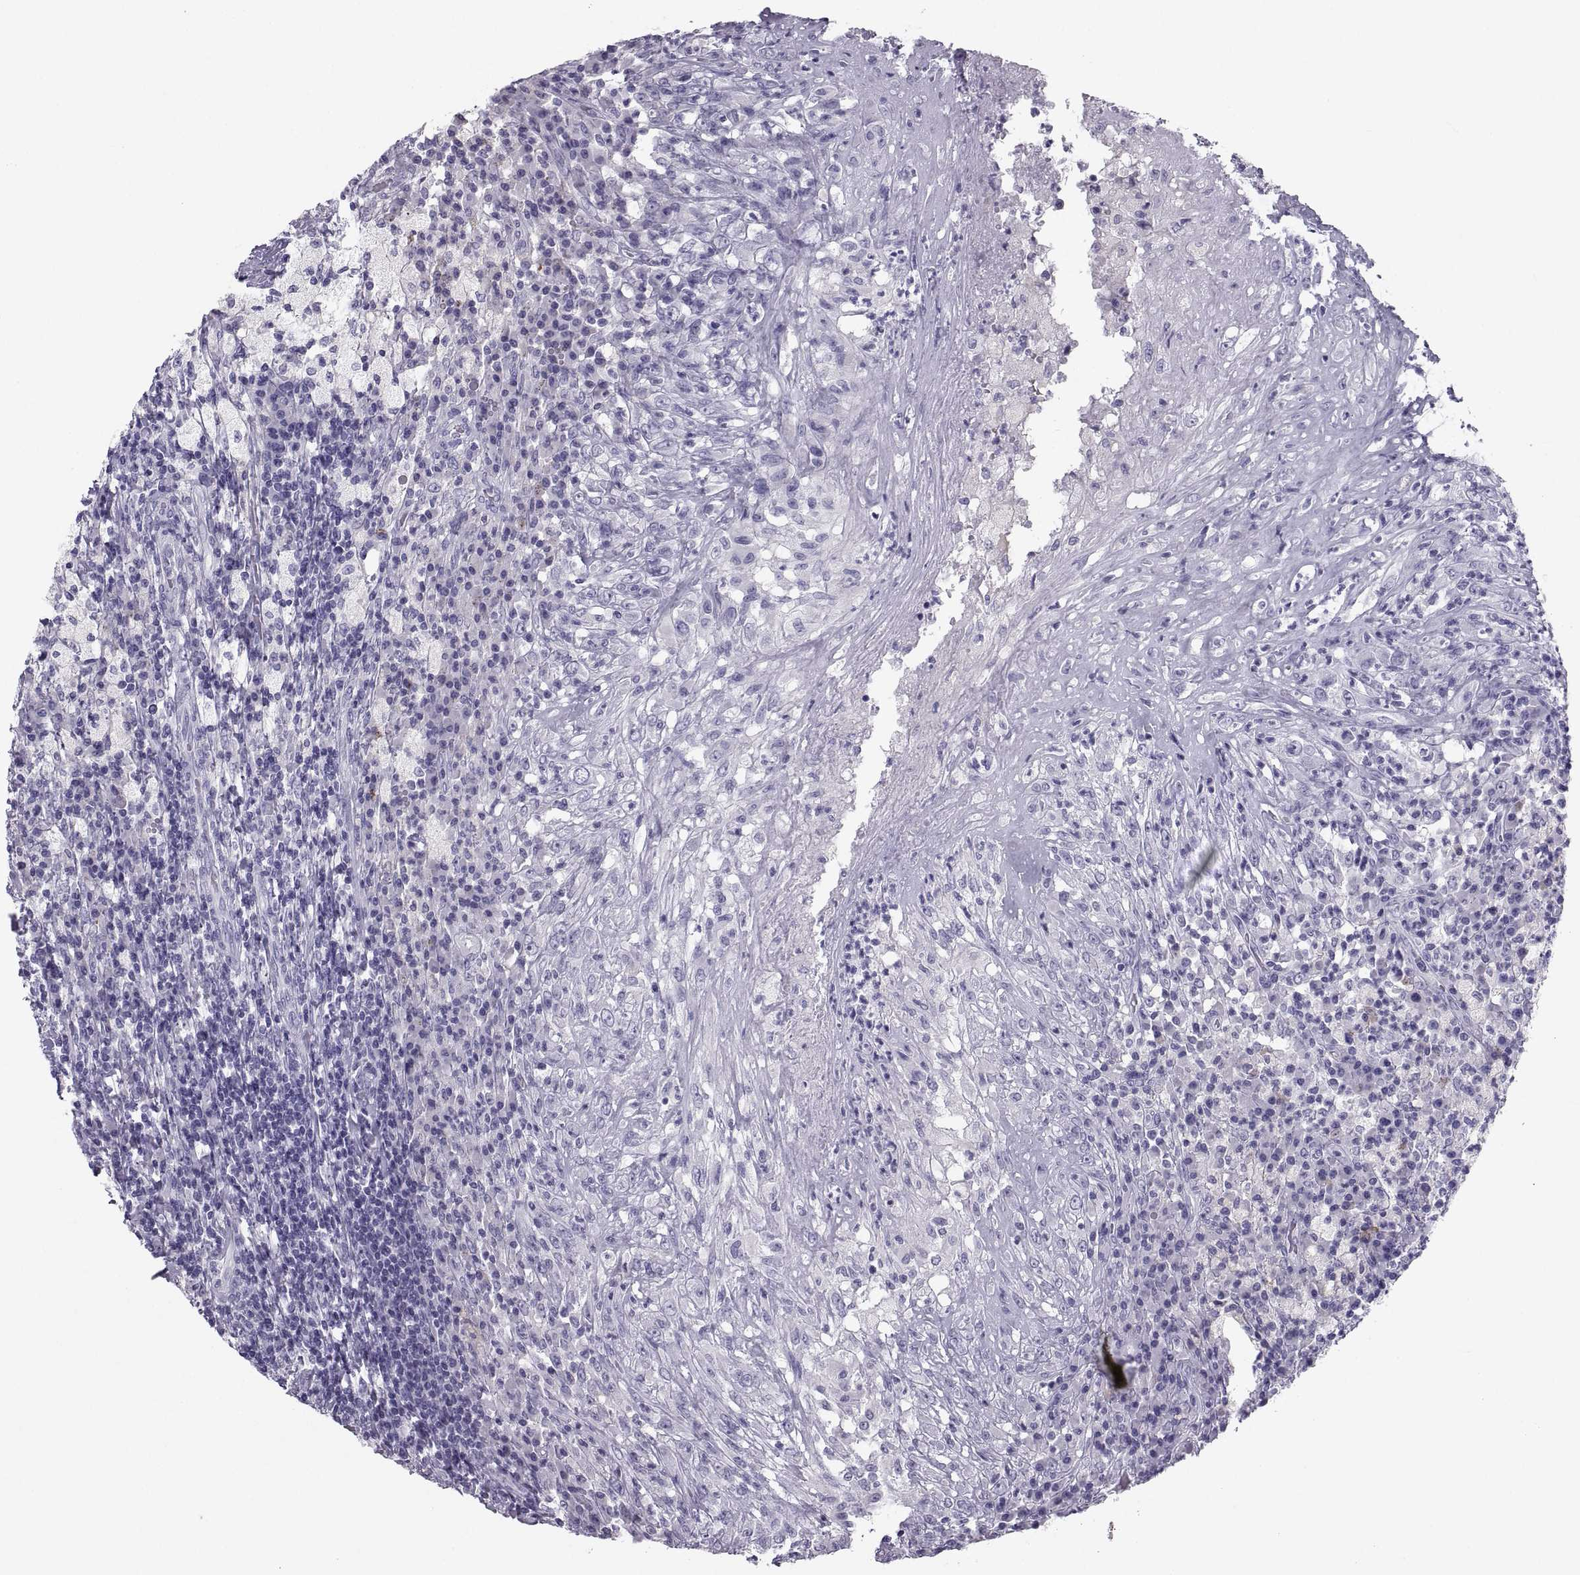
{"staining": {"intensity": "negative", "quantity": "none", "location": "none"}, "tissue": "testis cancer", "cell_type": "Tumor cells", "image_type": "cancer", "snomed": [{"axis": "morphology", "description": "Necrosis, NOS"}, {"axis": "morphology", "description": "Carcinoma, Embryonal, NOS"}, {"axis": "topography", "description": "Testis"}], "caption": "A high-resolution histopathology image shows immunohistochemistry staining of testis embryonal carcinoma, which reveals no significant positivity in tumor cells.", "gene": "PCSK1N", "patient": {"sex": "male", "age": 19}}